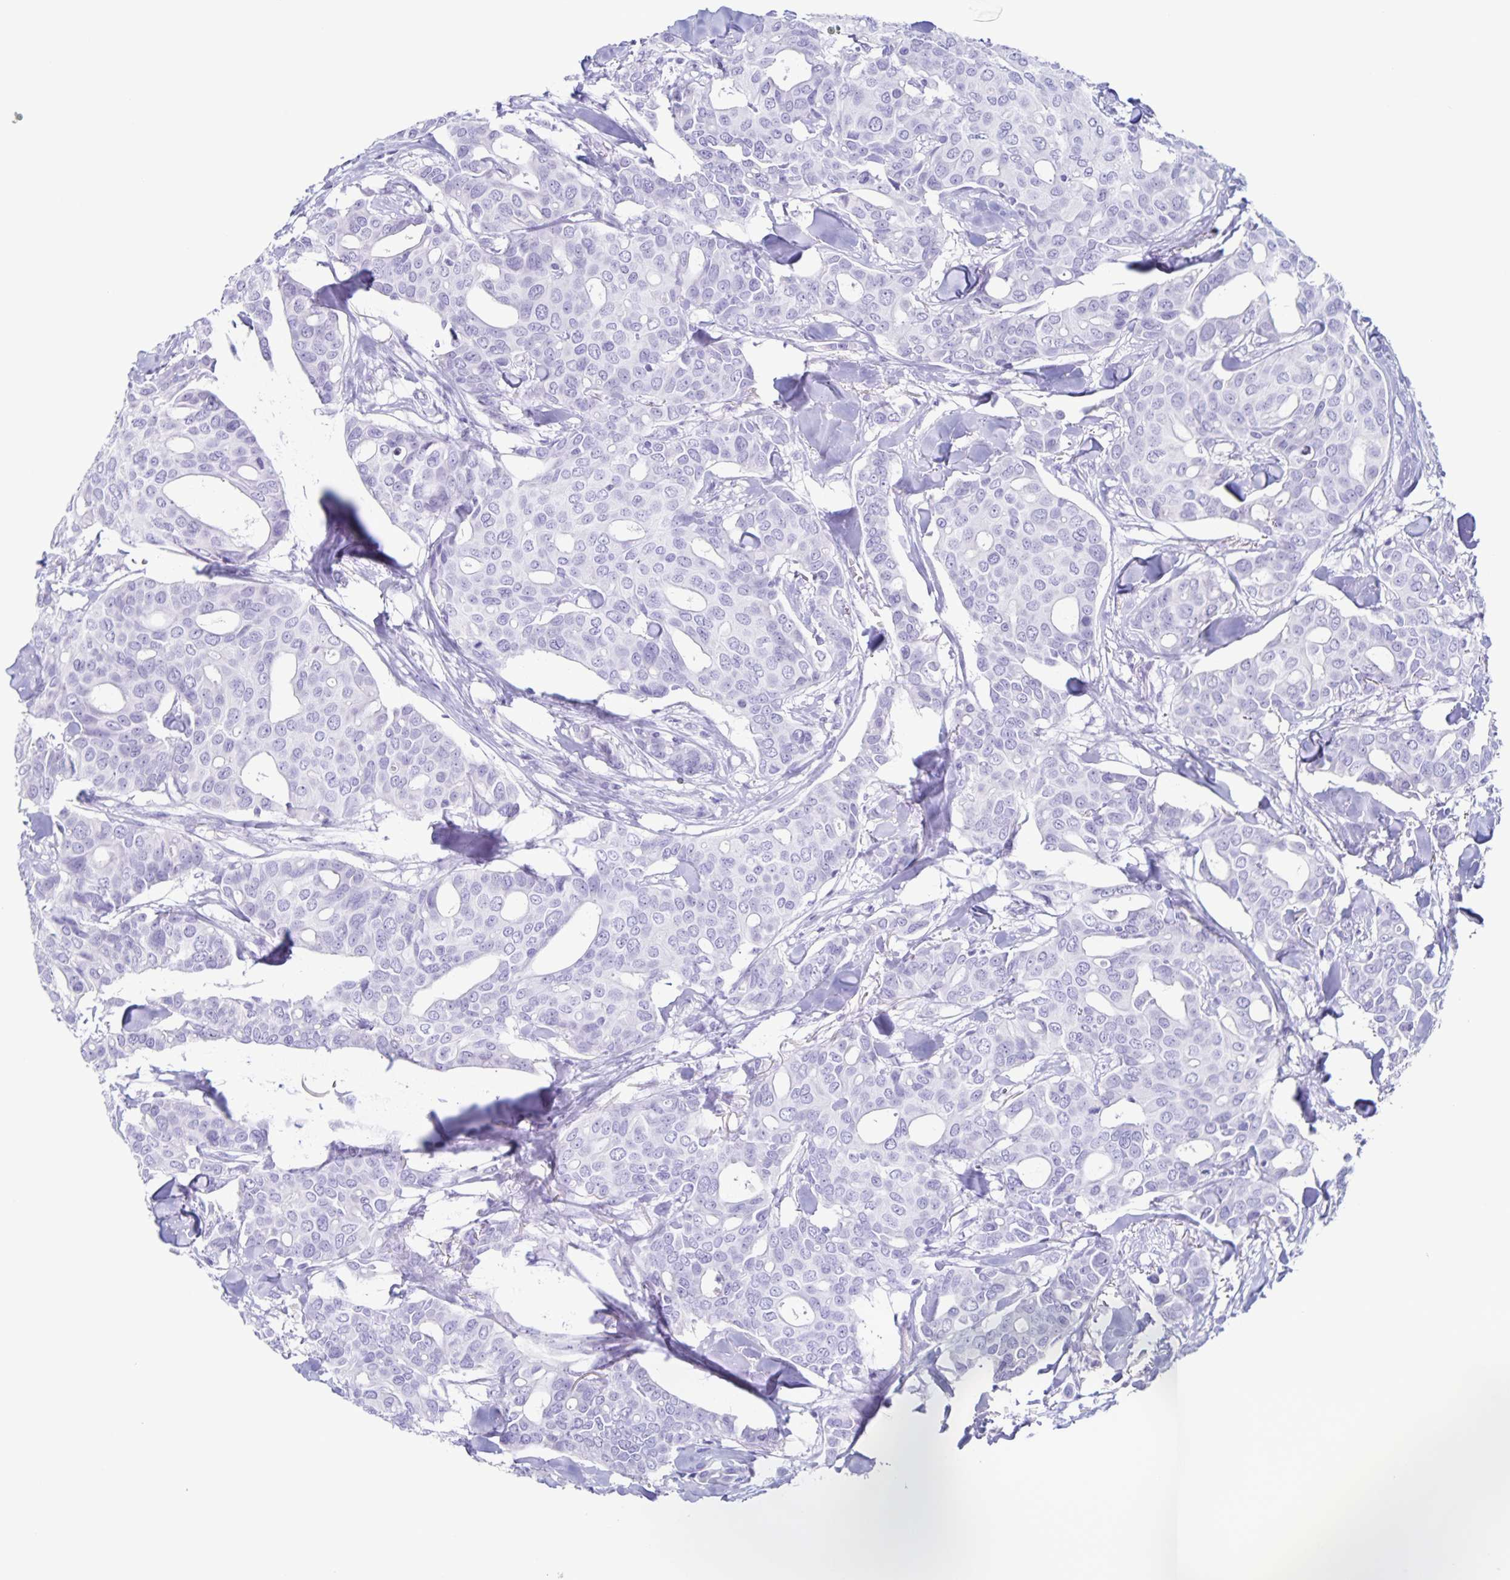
{"staining": {"intensity": "negative", "quantity": "none", "location": "none"}, "tissue": "breast cancer", "cell_type": "Tumor cells", "image_type": "cancer", "snomed": [{"axis": "morphology", "description": "Duct carcinoma"}, {"axis": "topography", "description": "Breast"}], "caption": "Protein analysis of breast cancer (infiltrating ductal carcinoma) exhibits no significant positivity in tumor cells.", "gene": "C12orf56", "patient": {"sex": "female", "age": 54}}